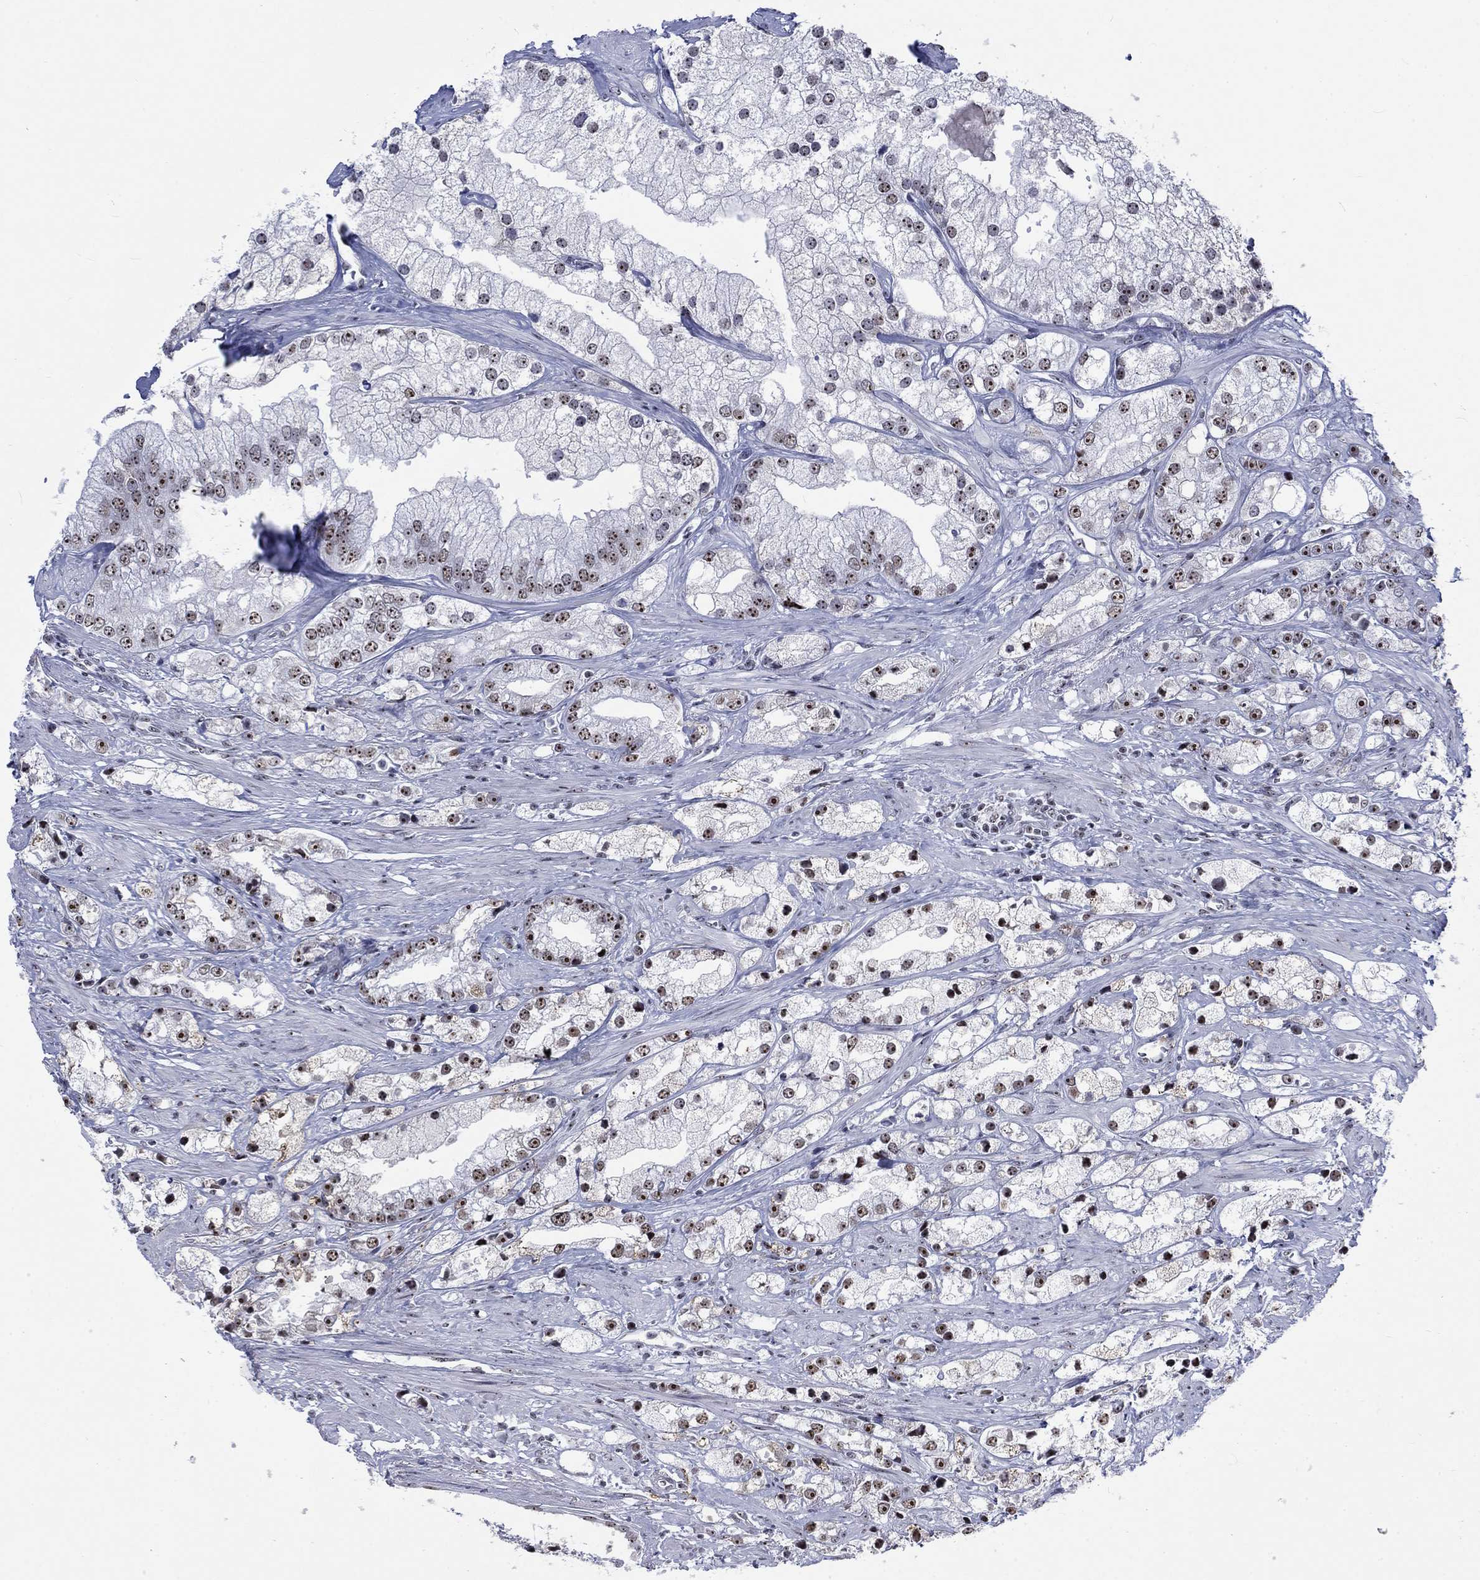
{"staining": {"intensity": "moderate", "quantity": "25%-75%", "location": "nuclear"}, "tissue": "prostate cancer", "cell_type": "Tumor cells", "image_type": "cancer", "snomed": [{"axis": "morphology", "description": "Adenocarcinoma, NOS"}, {"axis": "topography", "description": "Prostate and seminal vesicle, NOS"}, {"axis": "topography", "description": "Prostate"}], "caption": "Moderate nuclear positivity is present in approximately 25%-75% of tumor cells in prostate cancer.", "gene": "CSRNP3", "patient": {"sex": "male", "age": 79}}